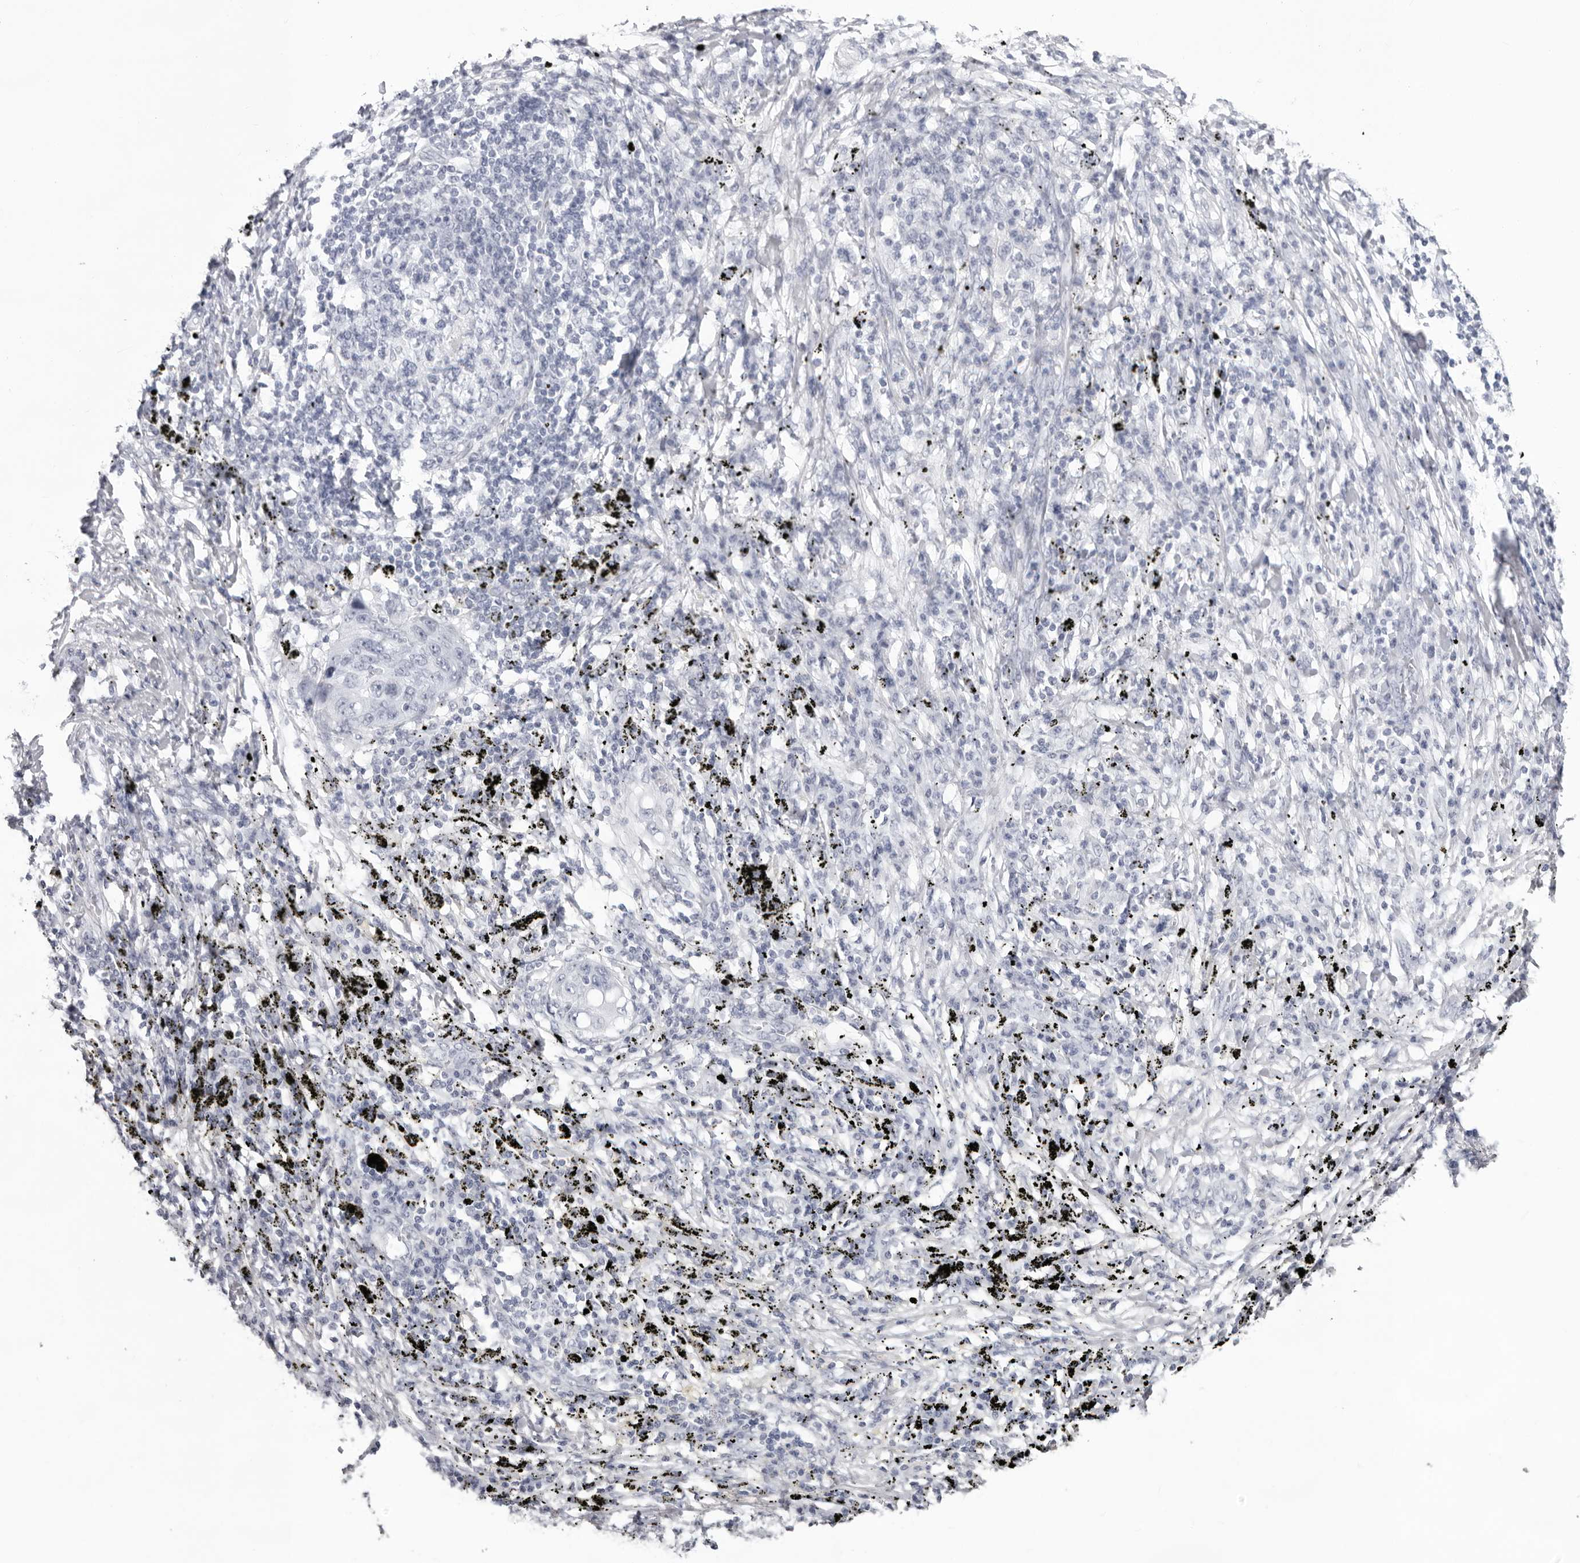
{"staining": {"intensity": "negative", "quantity": "none", "location": "none"}, "tissue": "lung cancer", "cell_type": "Tumor cells", "image_type": "cancer", "snomed": [{"axis": "morphology", "description": "Squamous cell carcinoma, NOS"}, {"axis": "topography", "description": "Lung"}], "caption": "IHC of human lung cancer demonstrates no expression in tumor cells.", "gene": "INSL3", "patient": {"sex": "female", "age": 63}}